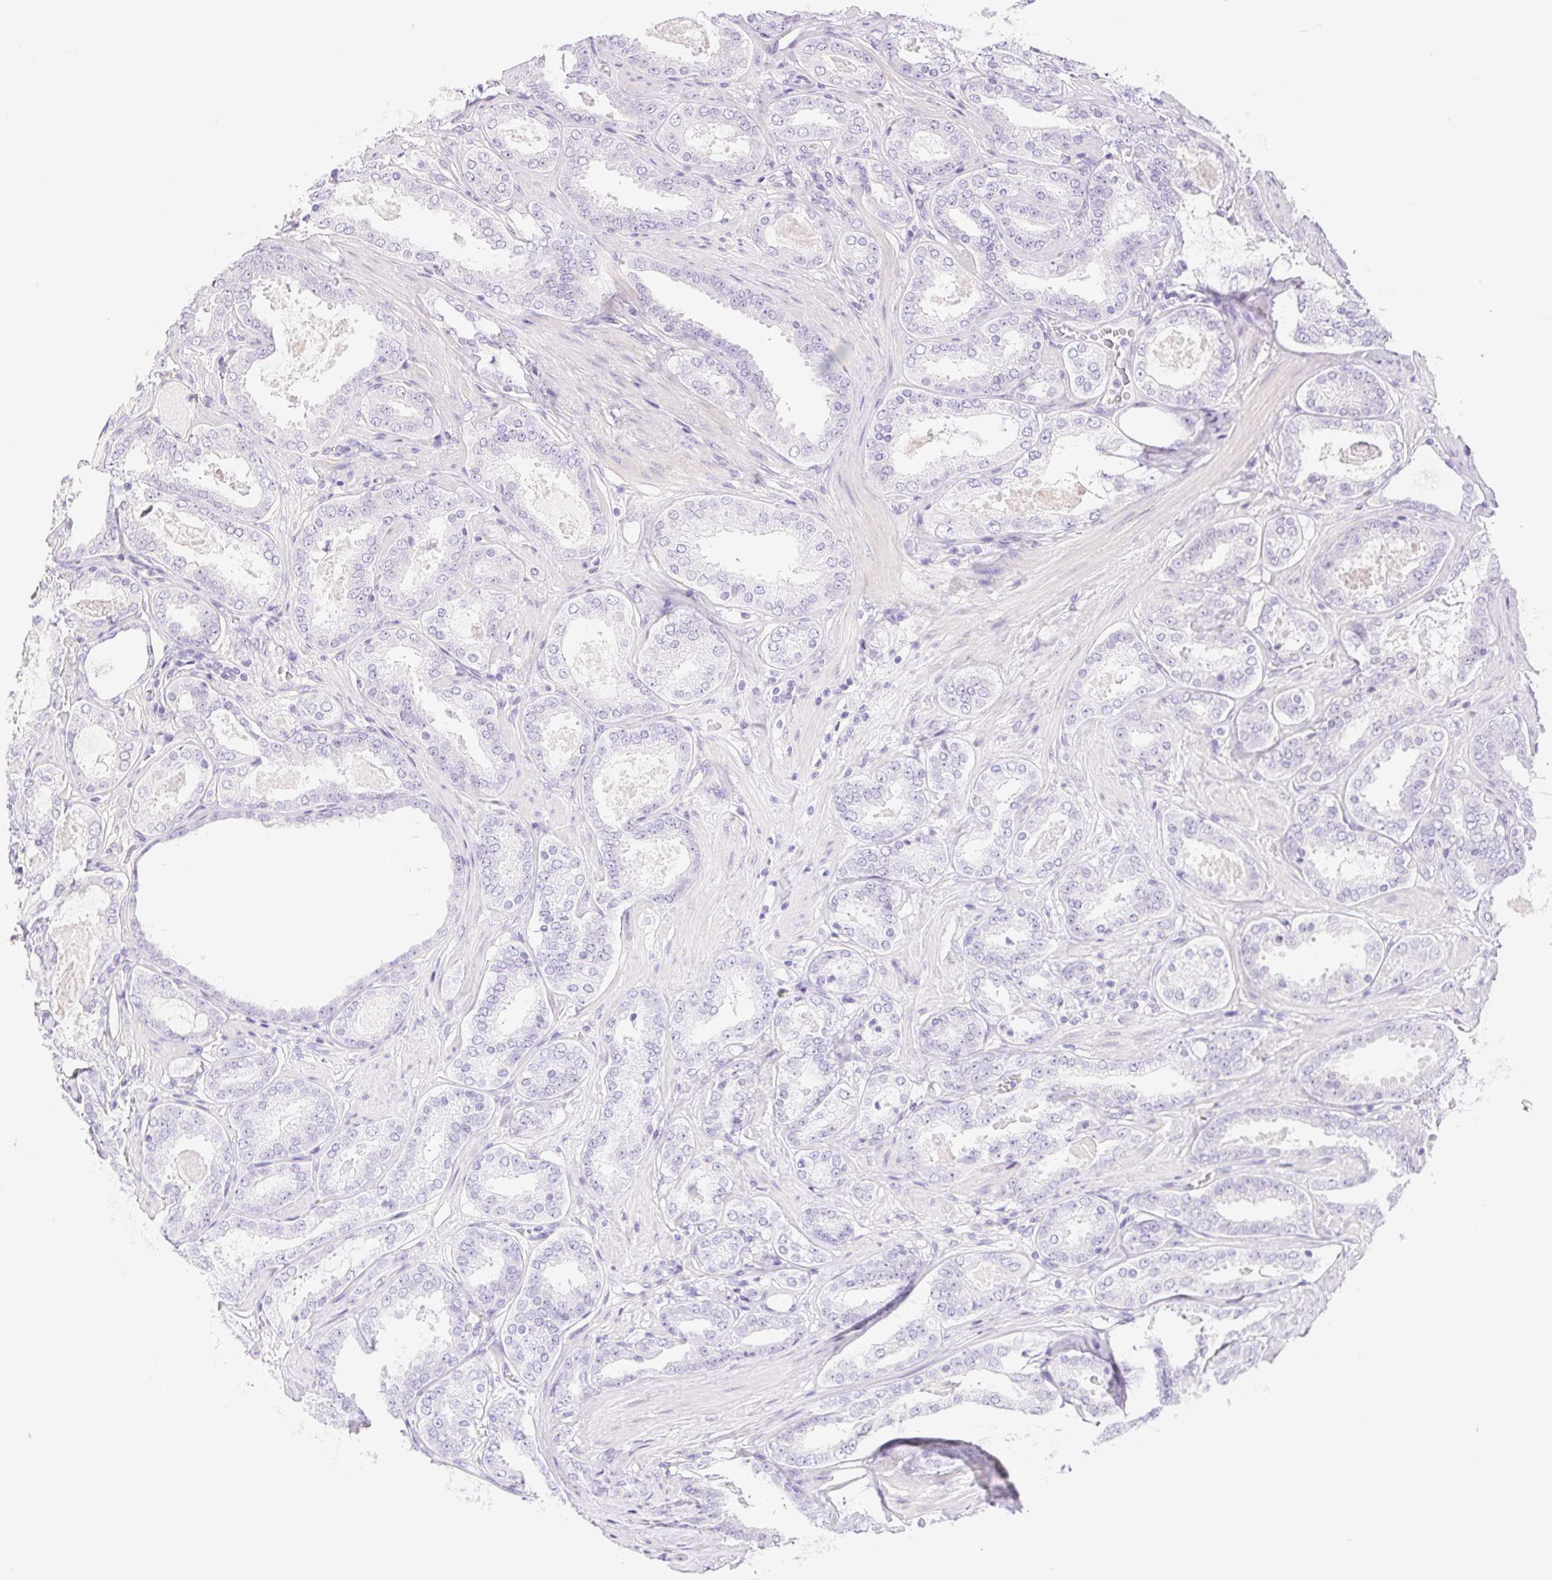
{"staining": {"intensity": "negative", "quantity": "none", "location": "none"}, "tissue": "prostate cancer", "cell_type": "Tumor cells", "image_type": "cancer", "snomed": [{"axis": "morphology", "description": "Adenocarcinoma, High grade"}, {"axis": "topography", "description": "Prostate"}], "caption": "Immunohistochemical staining of human prostate cancer exhibits no significant positivity in tumor cells.", "gene": "PNLIP", "patient": {"sex": "male", "age": 63}}